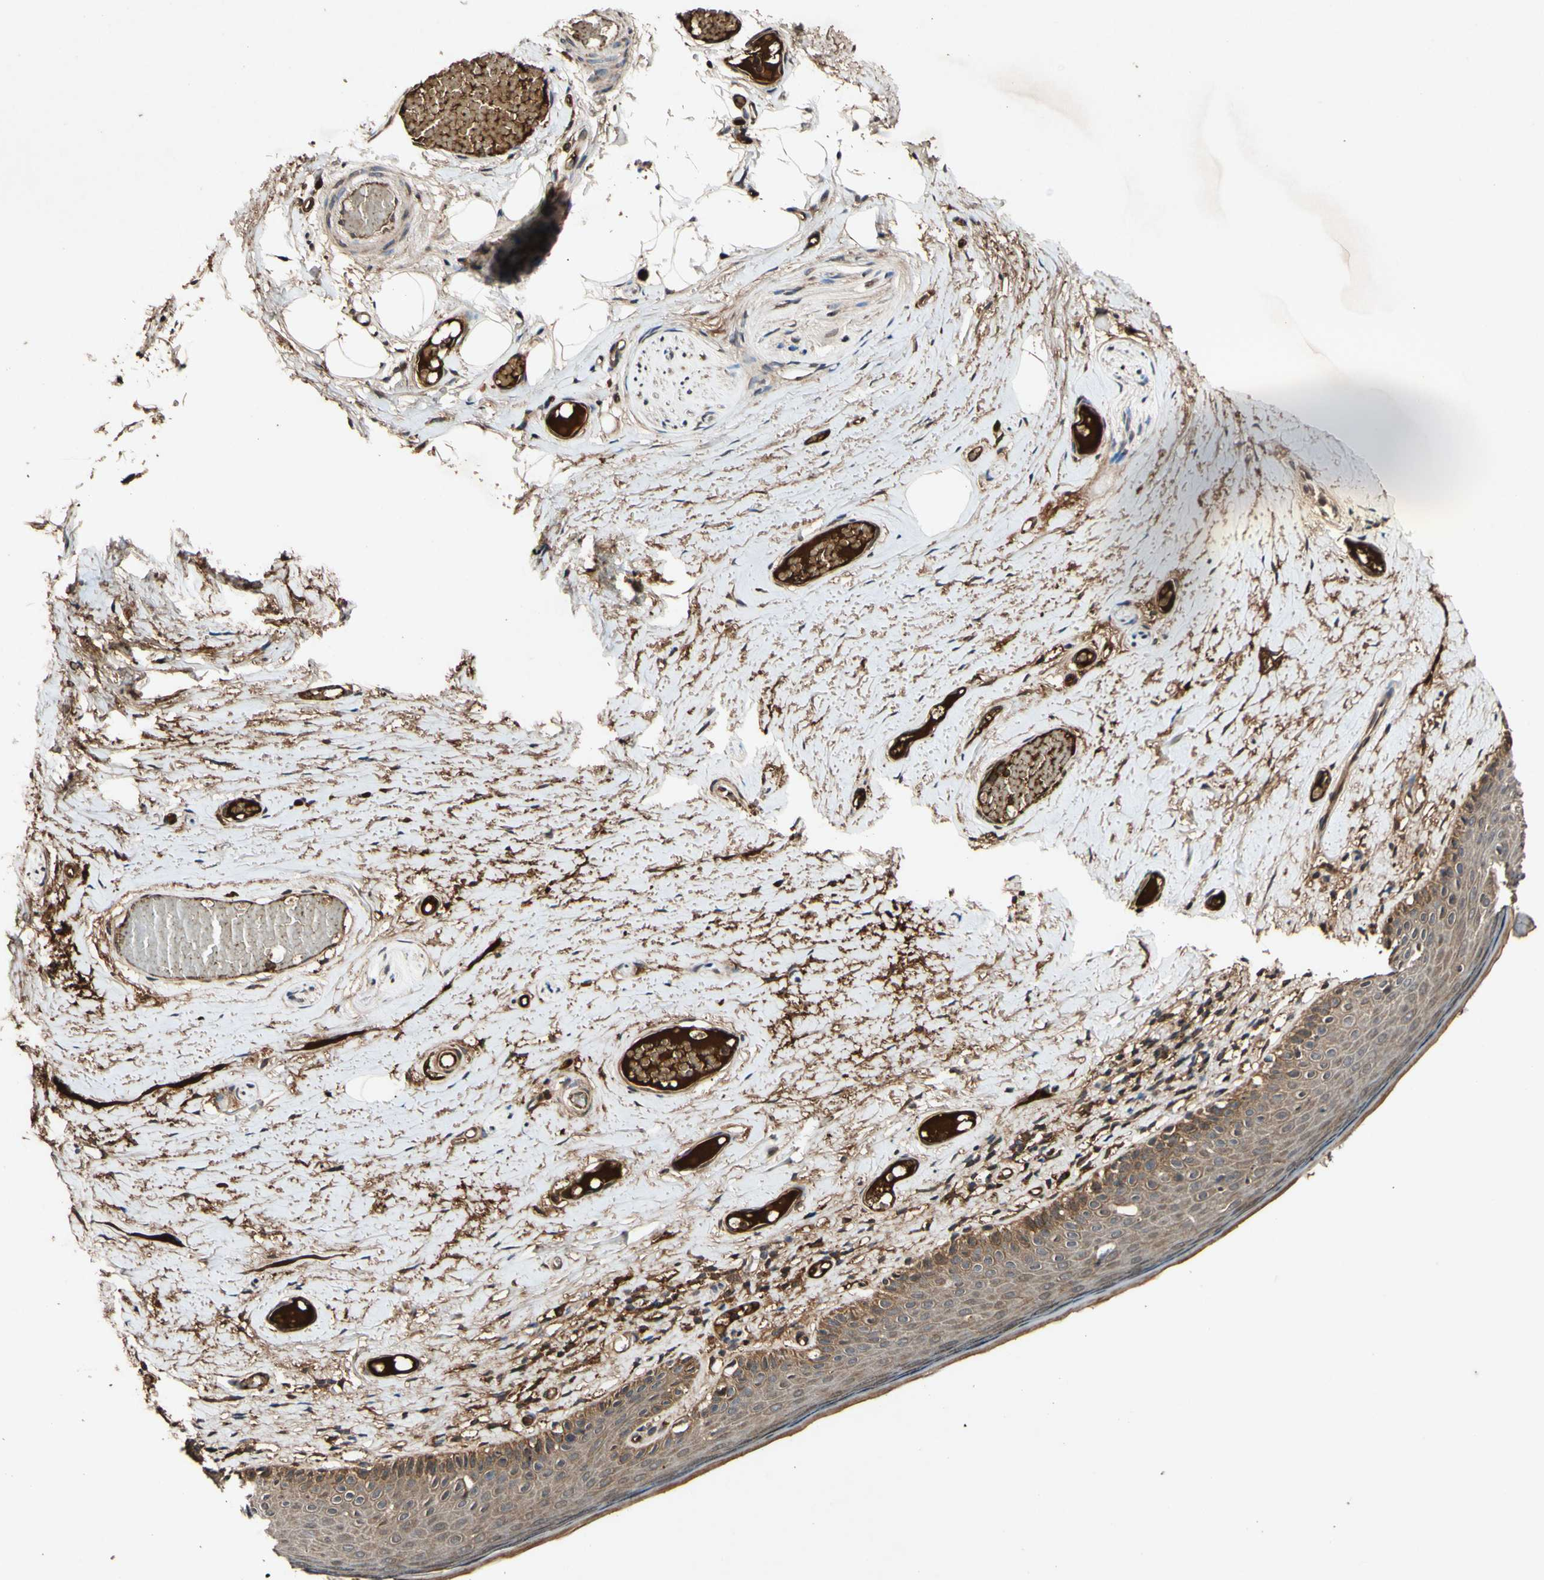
{"staining": {"intensity": "moderate", "quantity": ">75%", "location": "cytoplasmic/membranous,nuclear"}, "tissue": "skin", "cell_type": "Epidermal cells", "image_type": "normal", "snomed": [{"axis": "morphology", "description": "Normal tissue, NOS"}, {"axis": "topography", "description": "Vulva"}], "caption": "This micrograph reveals immunohistochemistry staining of normal skin, with medium moderate cytoplasmic/membranous,nuclear positivity in about >75% of epidermal cells.", "gene": "PLAT", "patient": {"sex": "female", "age": 54}}